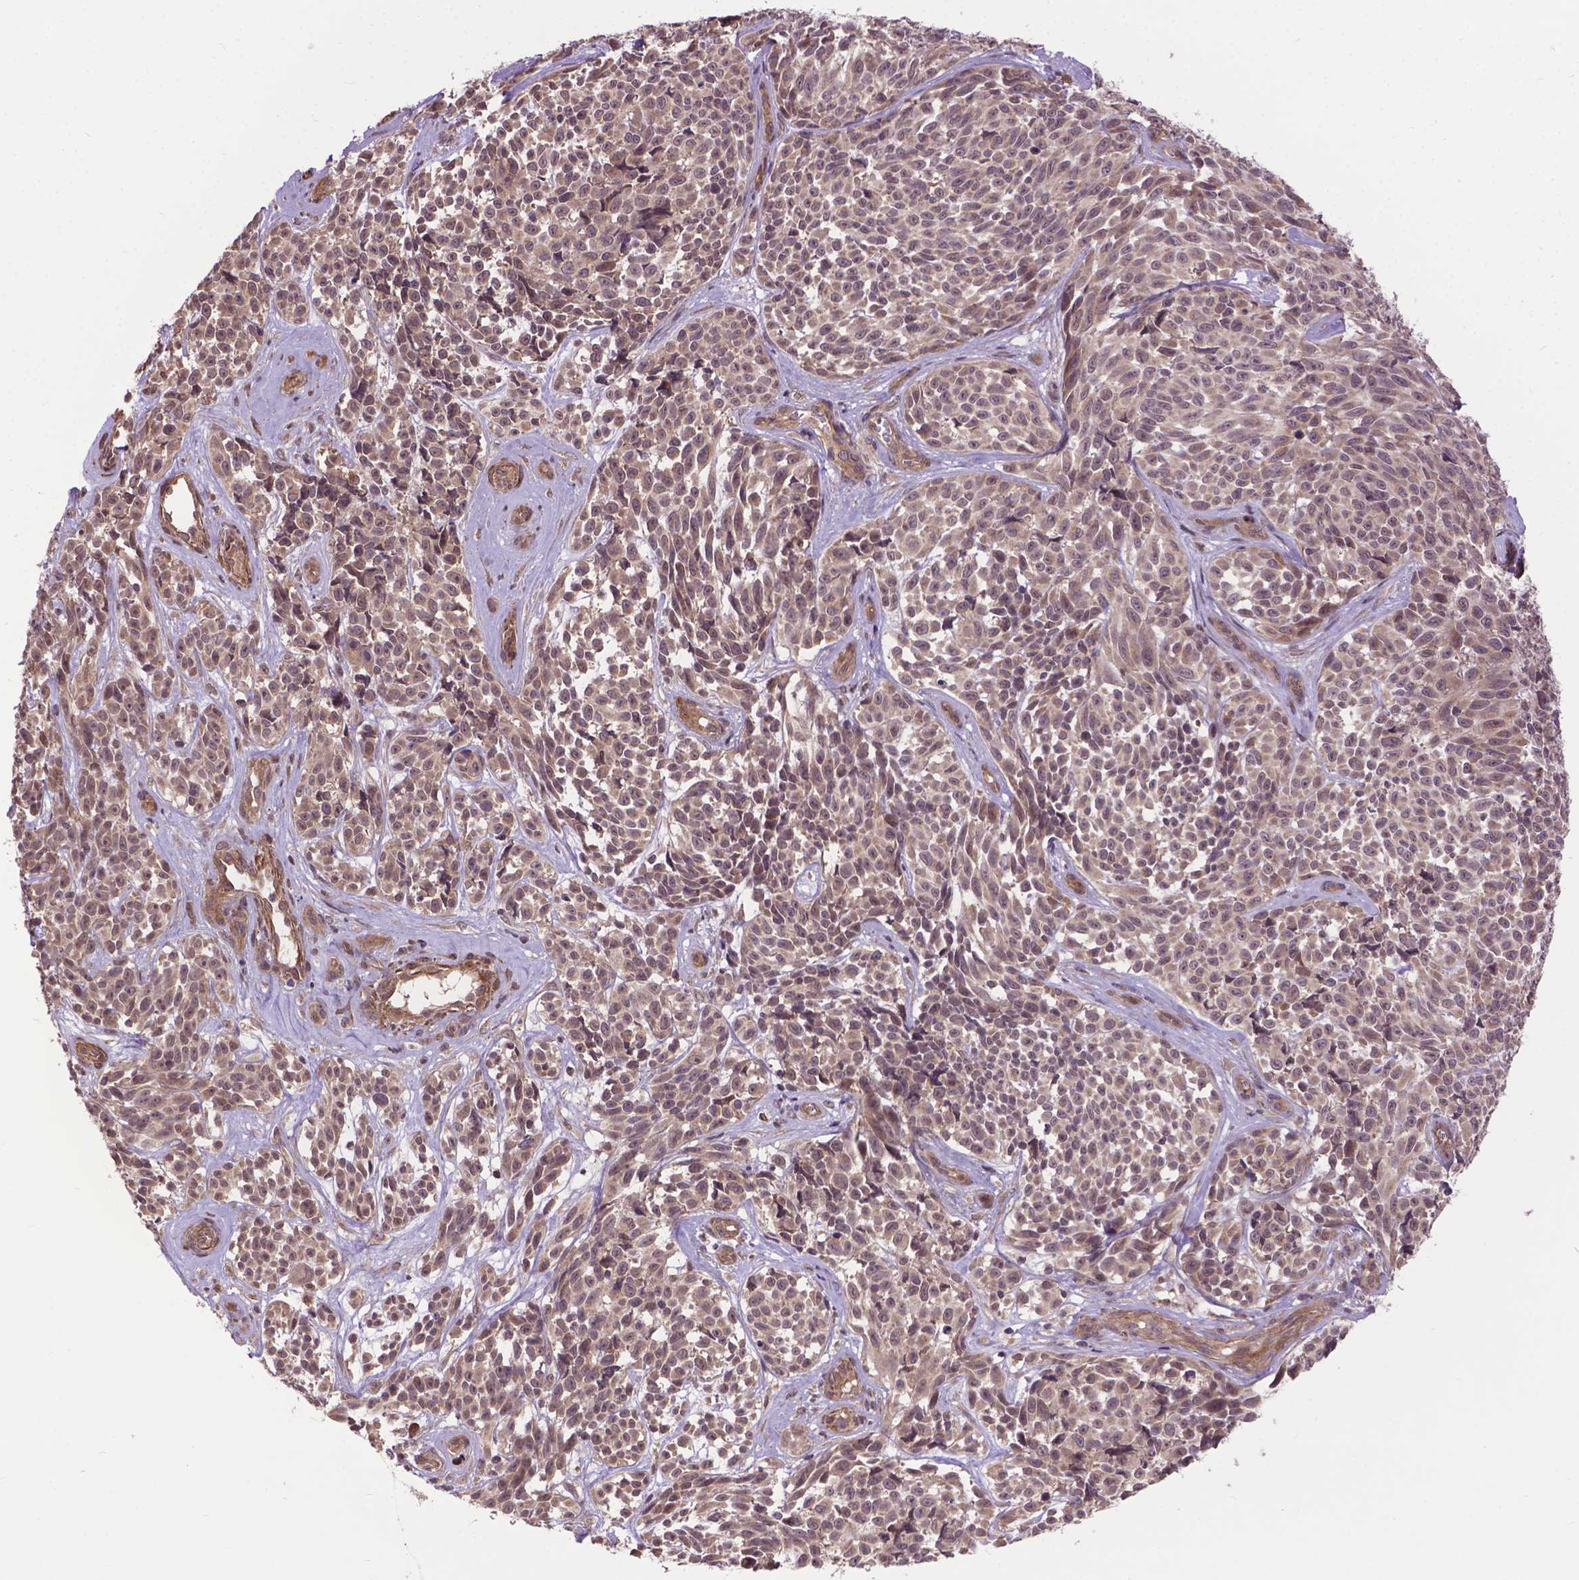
{"staining": {"intensity": "moderate", "quantity": ">75%", "location": "cytoplasmic/membranous"}, "tissue": "melanoma", "cell_type": "Tumor cells", "image_type": "cancer", "snomed": [{"axis": "morphology", "description": "Malignant melanoma, NOS"}, {"axis": "topography", "description": "Skin"}], "caption": "DAB immunohistochemical staining of melanoma shows moderate cytoplasmic/membranous protein expression in about >75% of tumor cells.", "gene": "ZNF616", "patient": {"sex": "female", "age": 88}}